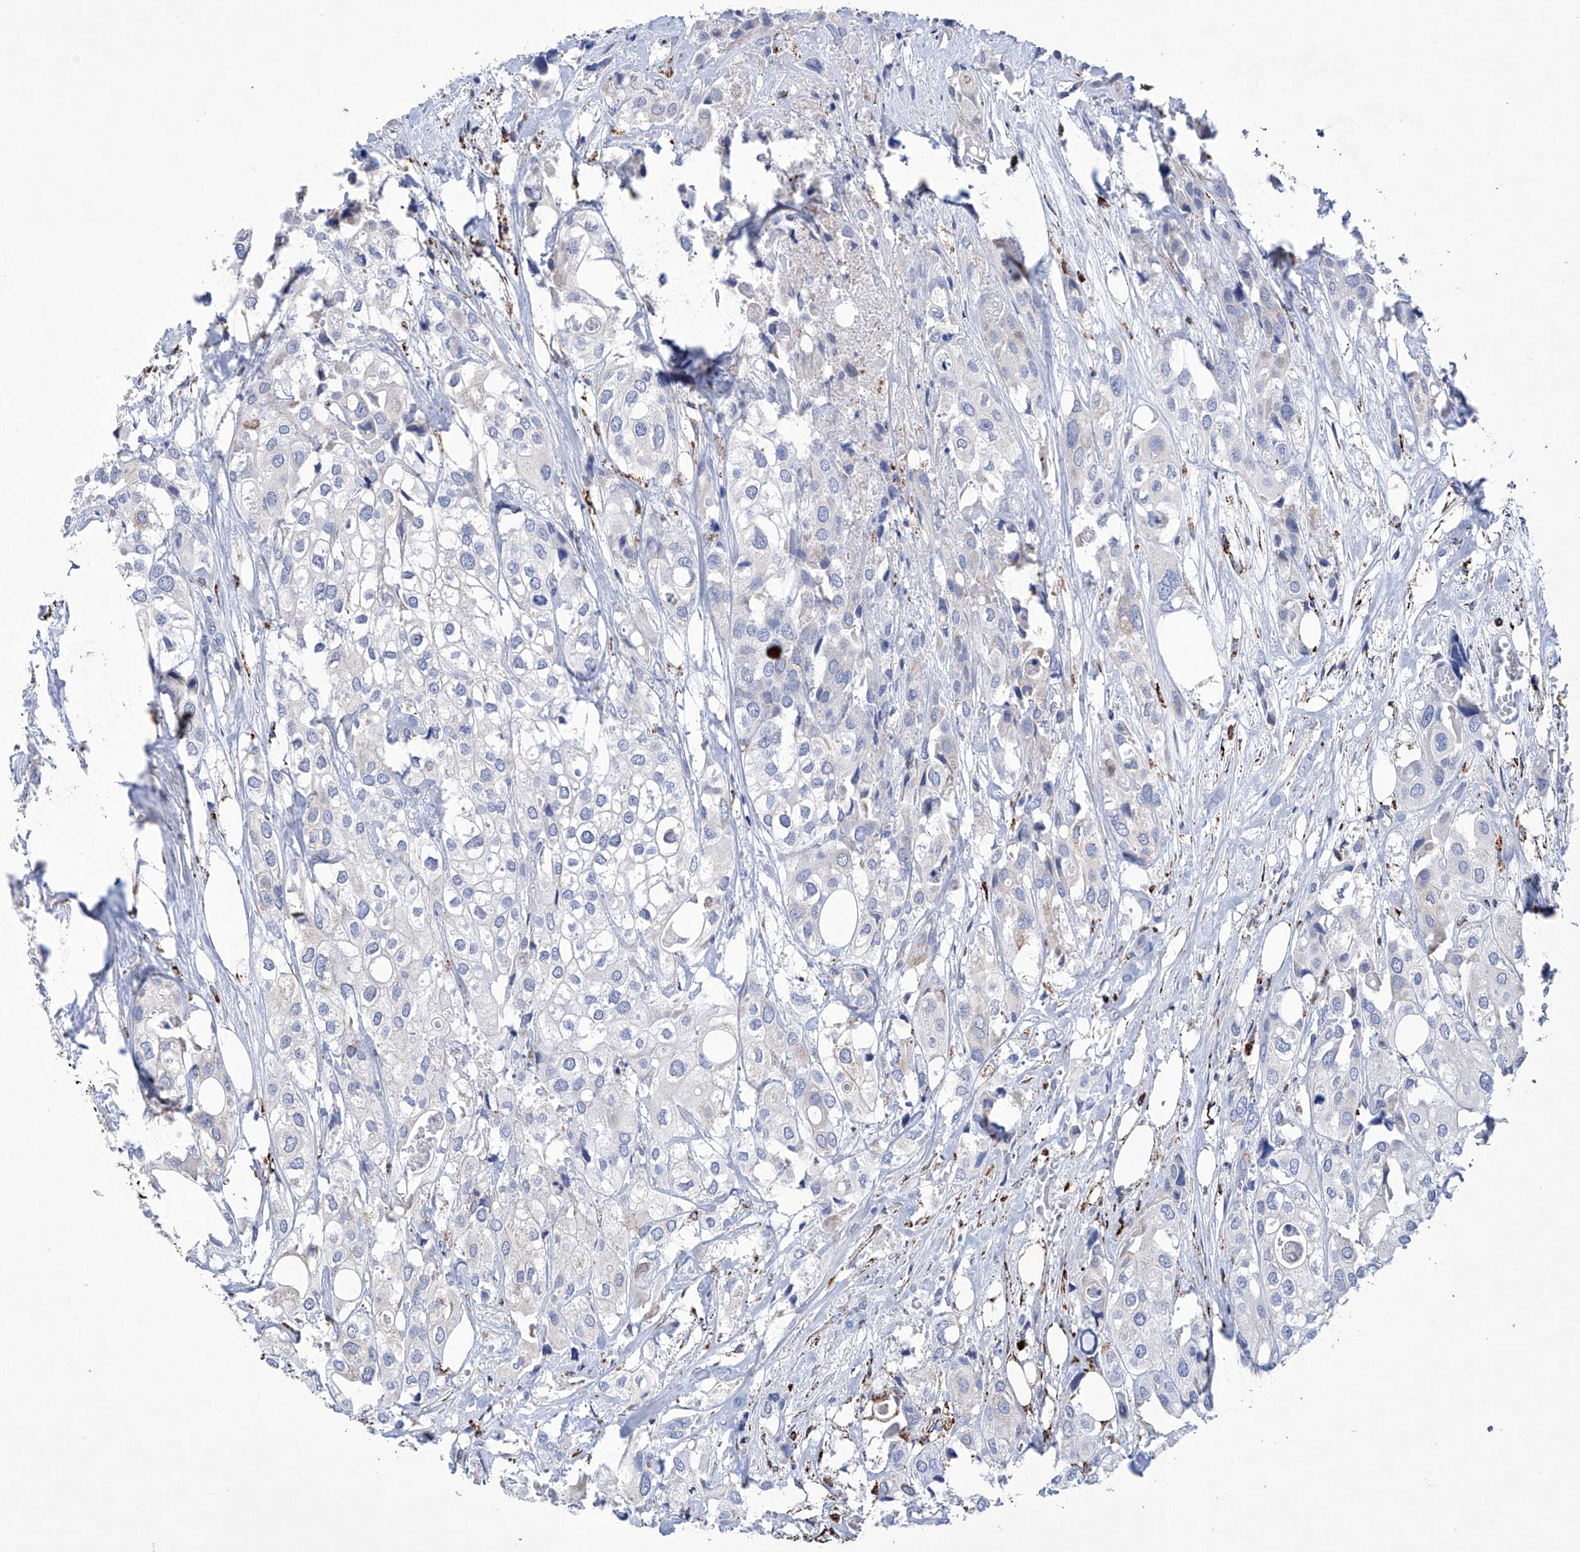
{"staining": {"intensity": "negative", "quantity": "none", "location": "none"}, "tissue": "urothelial cancer", "cell_type": "Tumor cells", "image_type": "cancer", "snomed": [{"axis": "morphology", "description": "Urothelial carcinoma, High grade"}, {"axis": "topography", "description": "Urinary bladder"}], "caption": "This histopathology image is of high-grade urothelial carcinoma stained with IHC to label a protein in brown with the nuclei are counter-stained blue. There is no positivity in tumor cells.", "gene": "NRROS", "patient": {"sex": "male", "age": 64}}